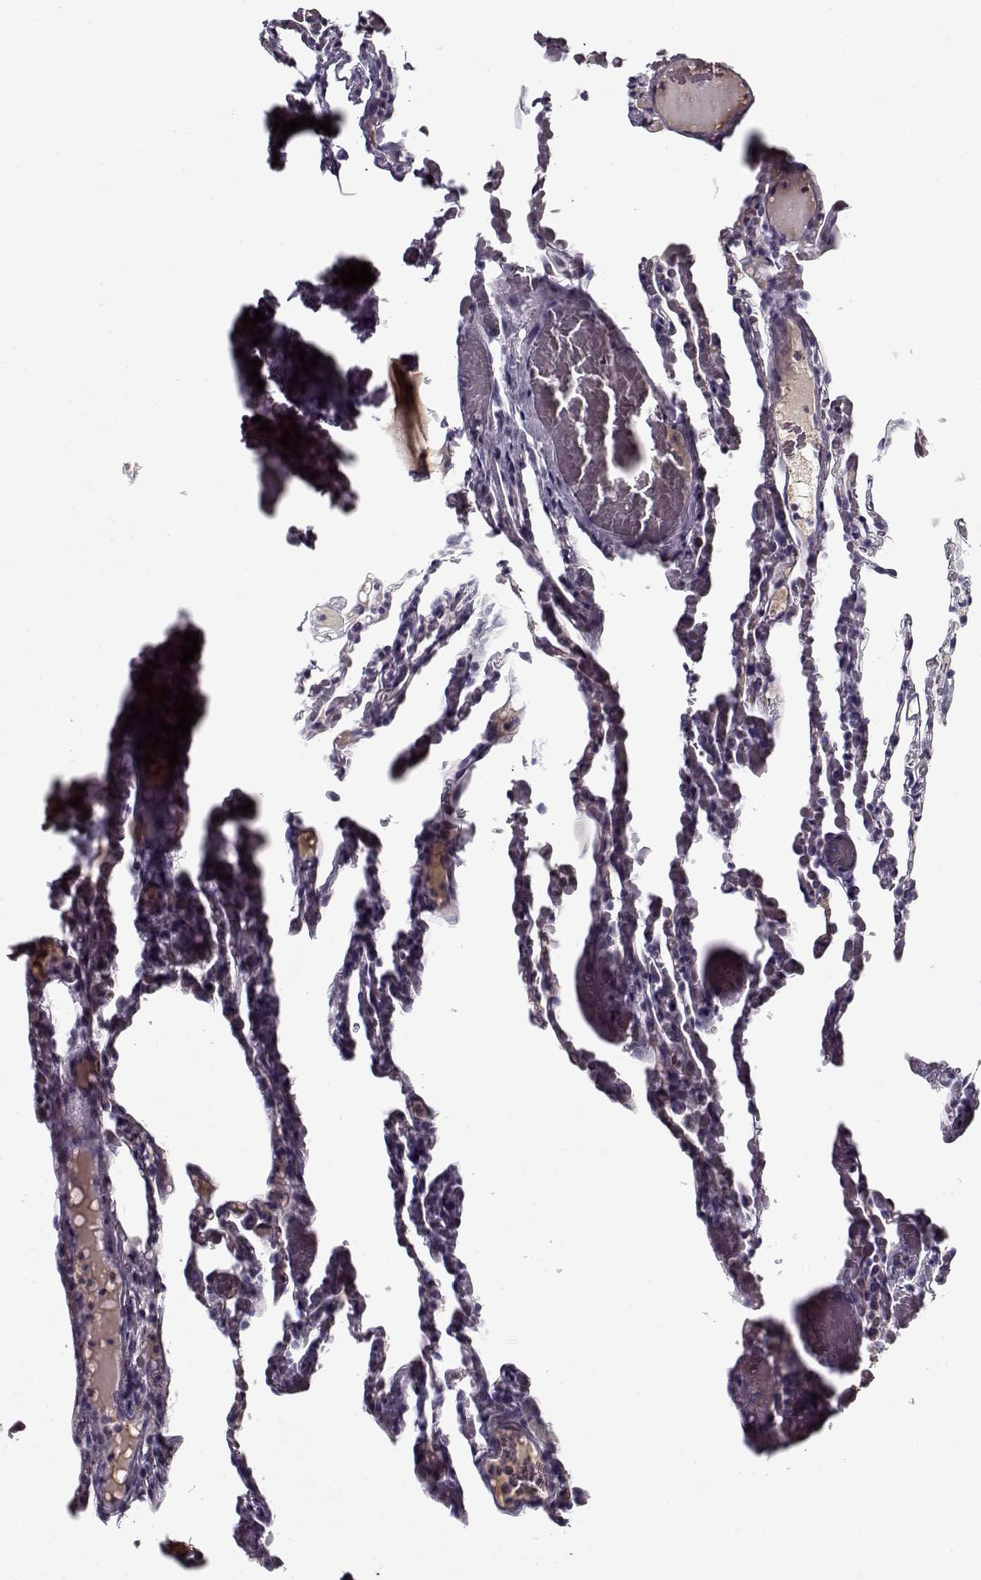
{"staining": {"intensity": "negative", "quantity": "none", "location": "none"}, "tissue": "lung", "cell_type": "Alveolar cells", "image_type": "normal", "snomed": [{"axis": "morphology", "description": "Normal tissue, NOS"}, {"axis": "topography", "description": "Lung"}], "caption": "Alveolar cells are negative for brown protein staining in unremarkable lung. (IHC, brightfield microscopy, high magnification).", "gene": "SPACA9", "patient": {"sex": "female", "age": 43}}